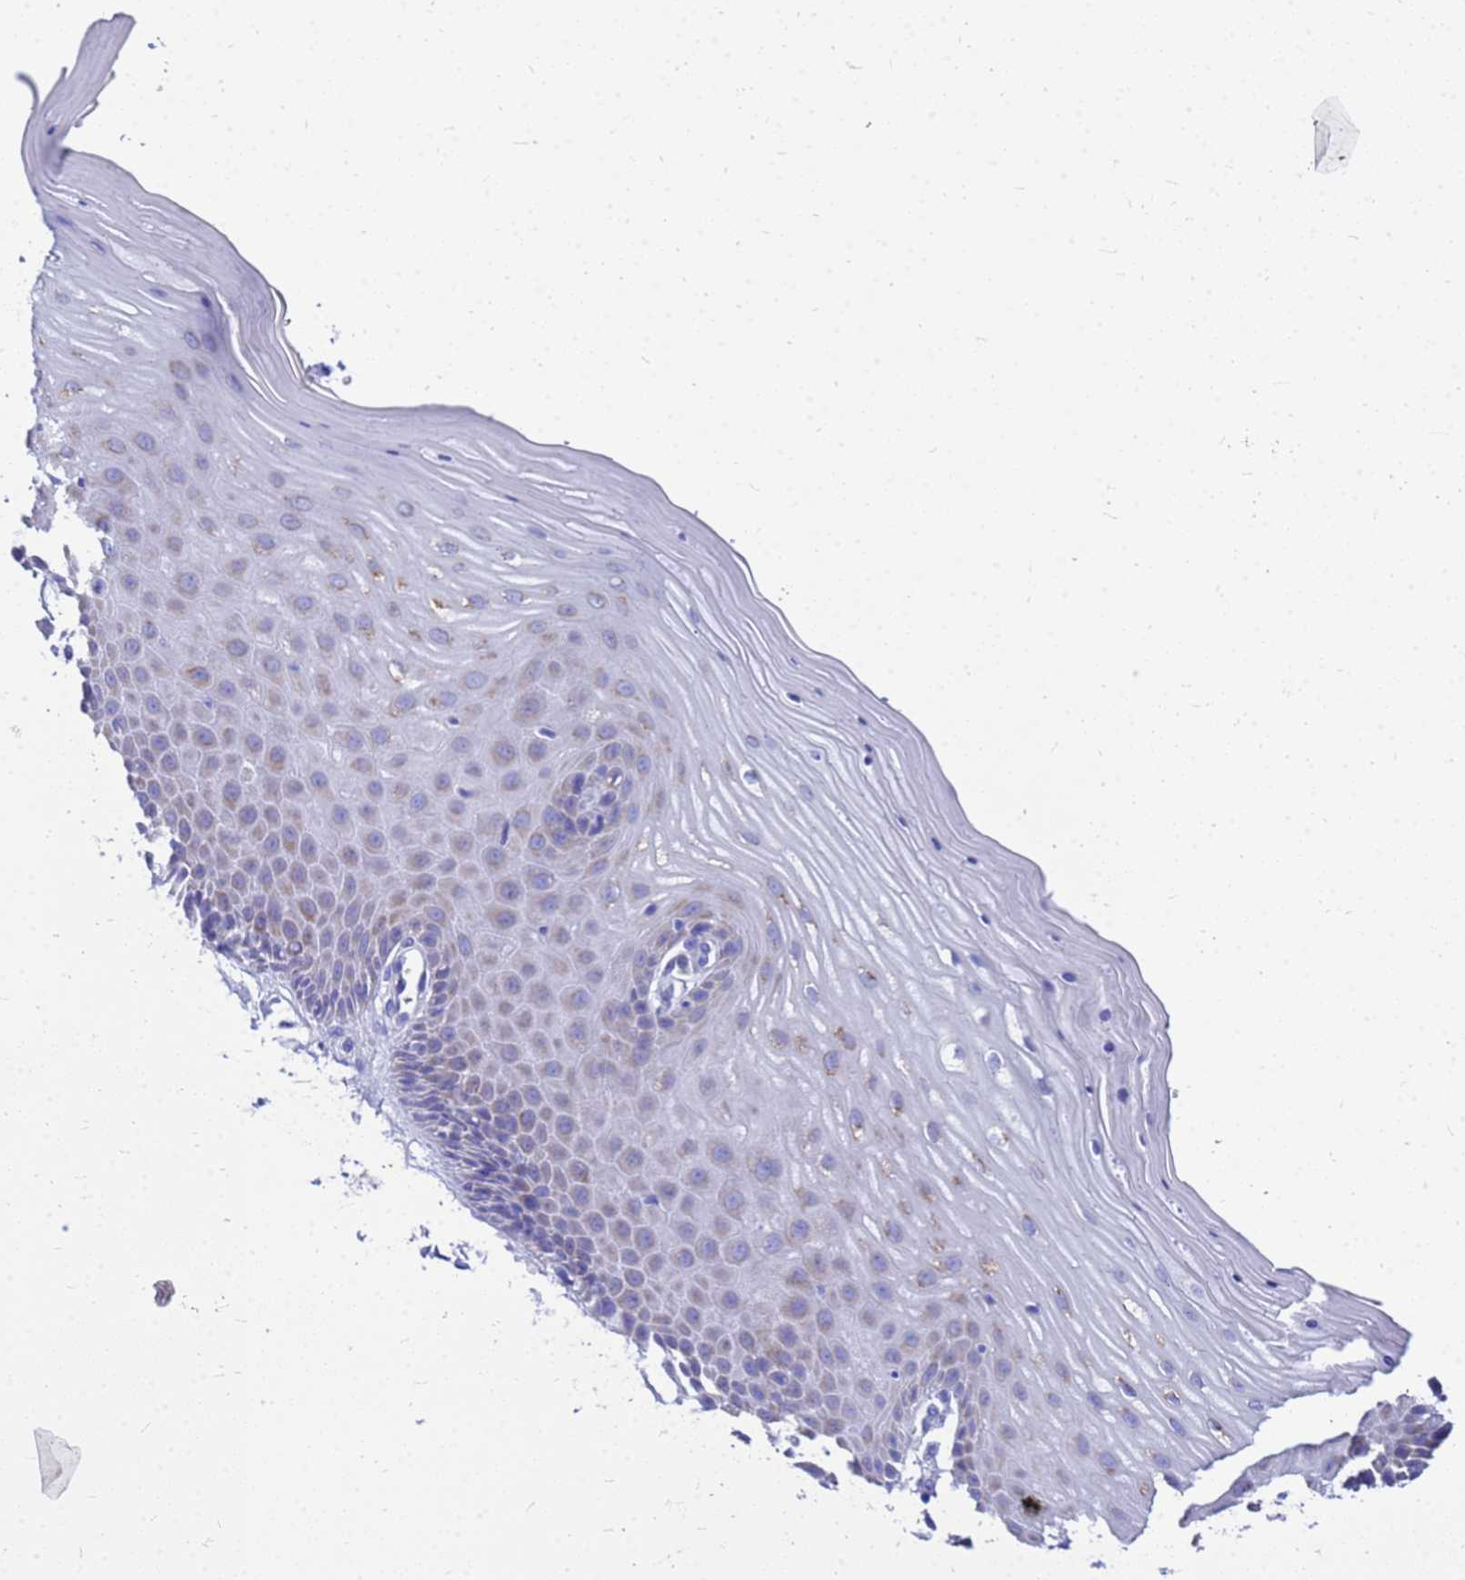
{"staining": {"intensity": "negative", "quantity": "none", "location": "none"}, "tissue": "cervix", "cell_type": "Glandular cells", "image_type": "normal", "snomed": [{"axis": "morphology", "description": "Normal tissue, NOS"}, {"axis": "topography", "description": "Cervix"}], "caption": "Immunohistochemistry histopathology image of normal cervix: cervix stained with DAB demonstrates no significant protein staining in glandular cells. Nuclei are stained in blue.", "gene": "OR52E2", "patient": {"sex": "female", "age": 55}}